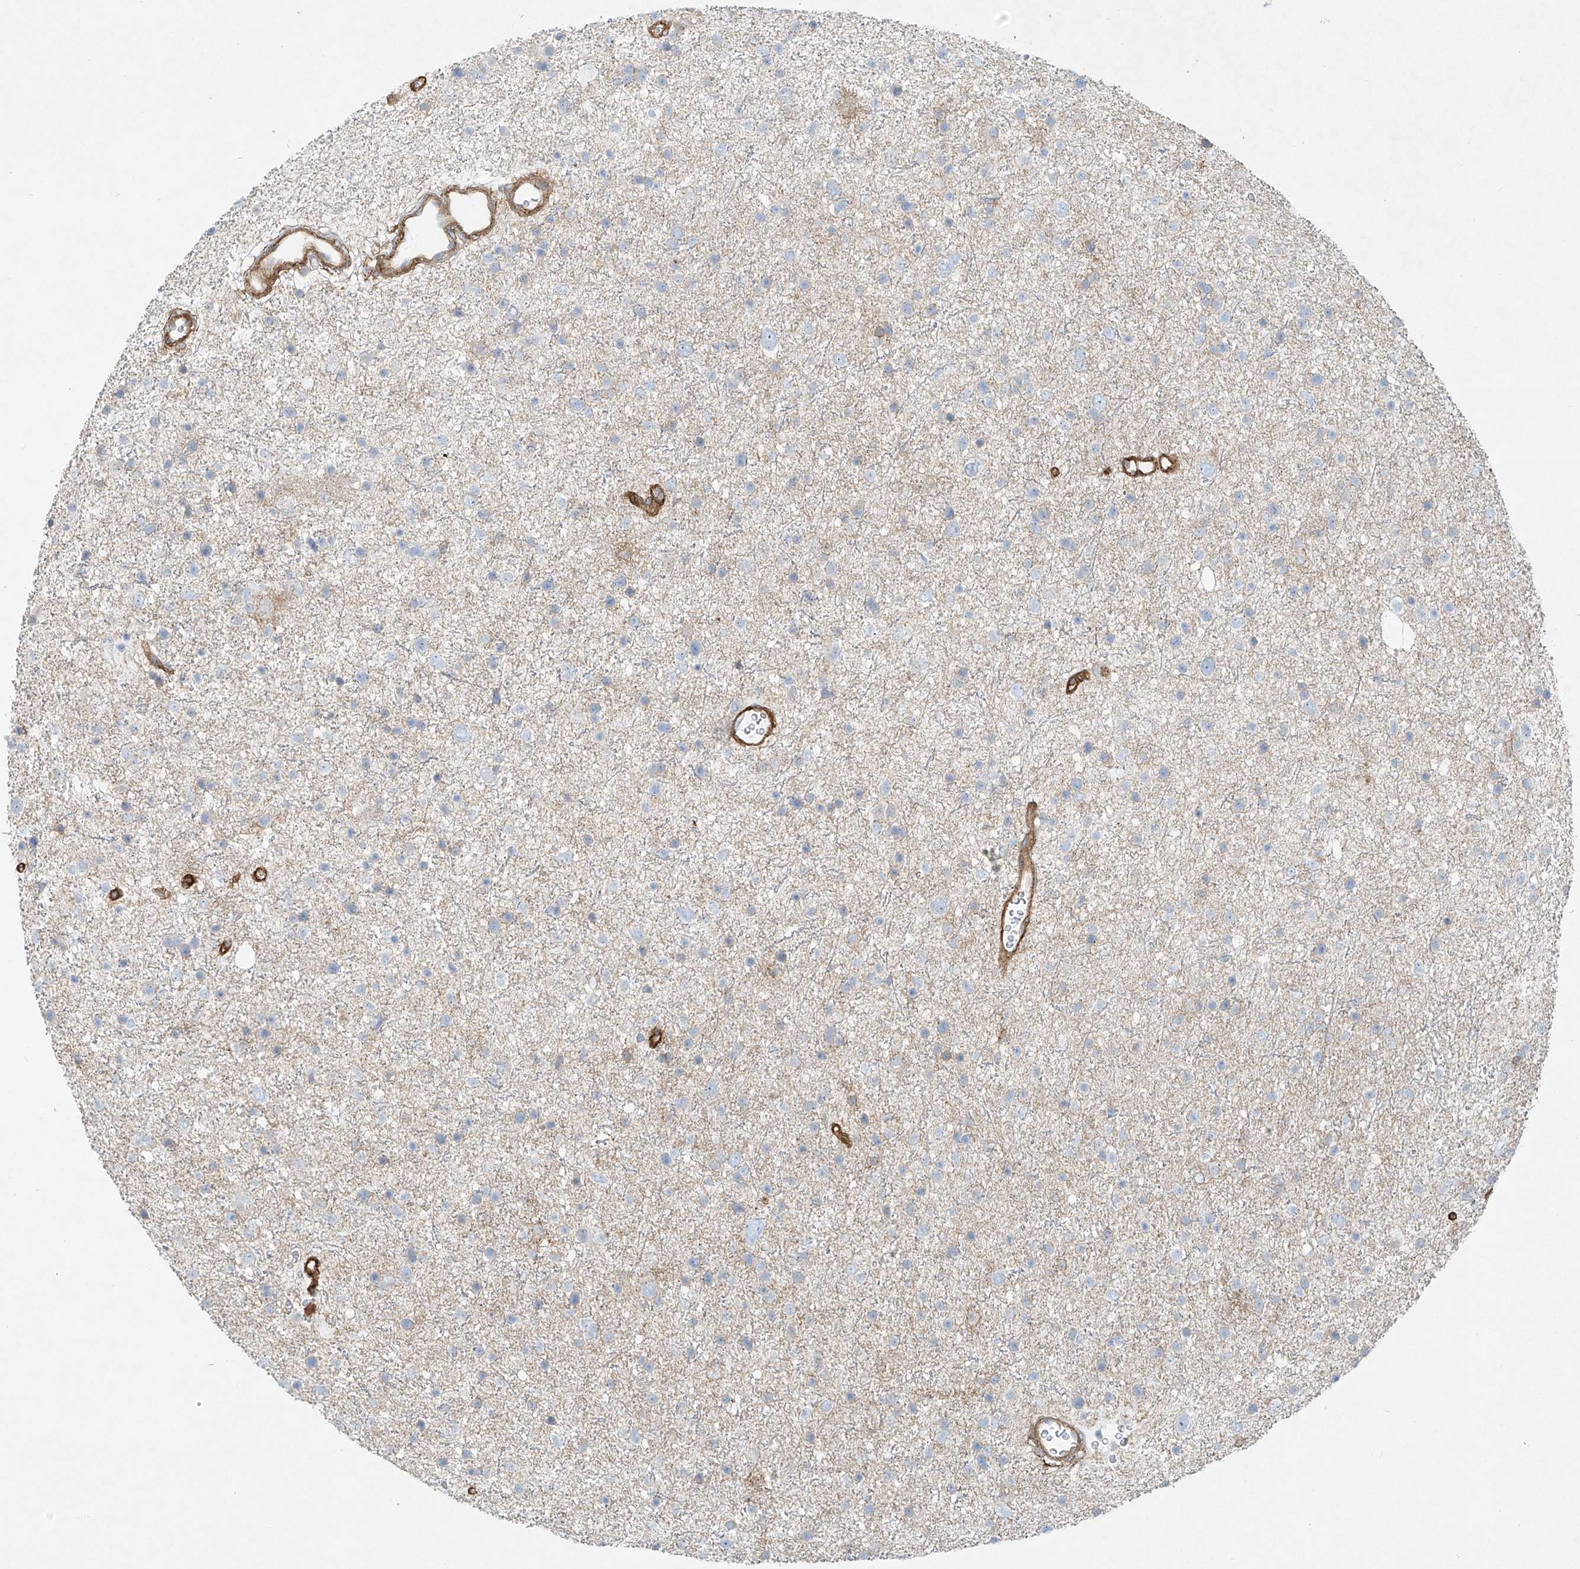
{"staining": {"intensity": "negative", "quantity": "none", "location": "none"}, "tissue": "glioma", "cell_type": "Tumor cells", "image_type": "cancer", "snomed": [{"axis": "morphology", "description": "Glioma, malignant, Low grade"}, {"axis": "topography", "description": "Brain"}], "caption": "This is an immunohistochemistry (IHC) photomicrograph of human low-grade glioma (malignant). There is no expression in tumor cells.", "gene": "VAMP5", "patient": {"sex": "female", "age": 37}}